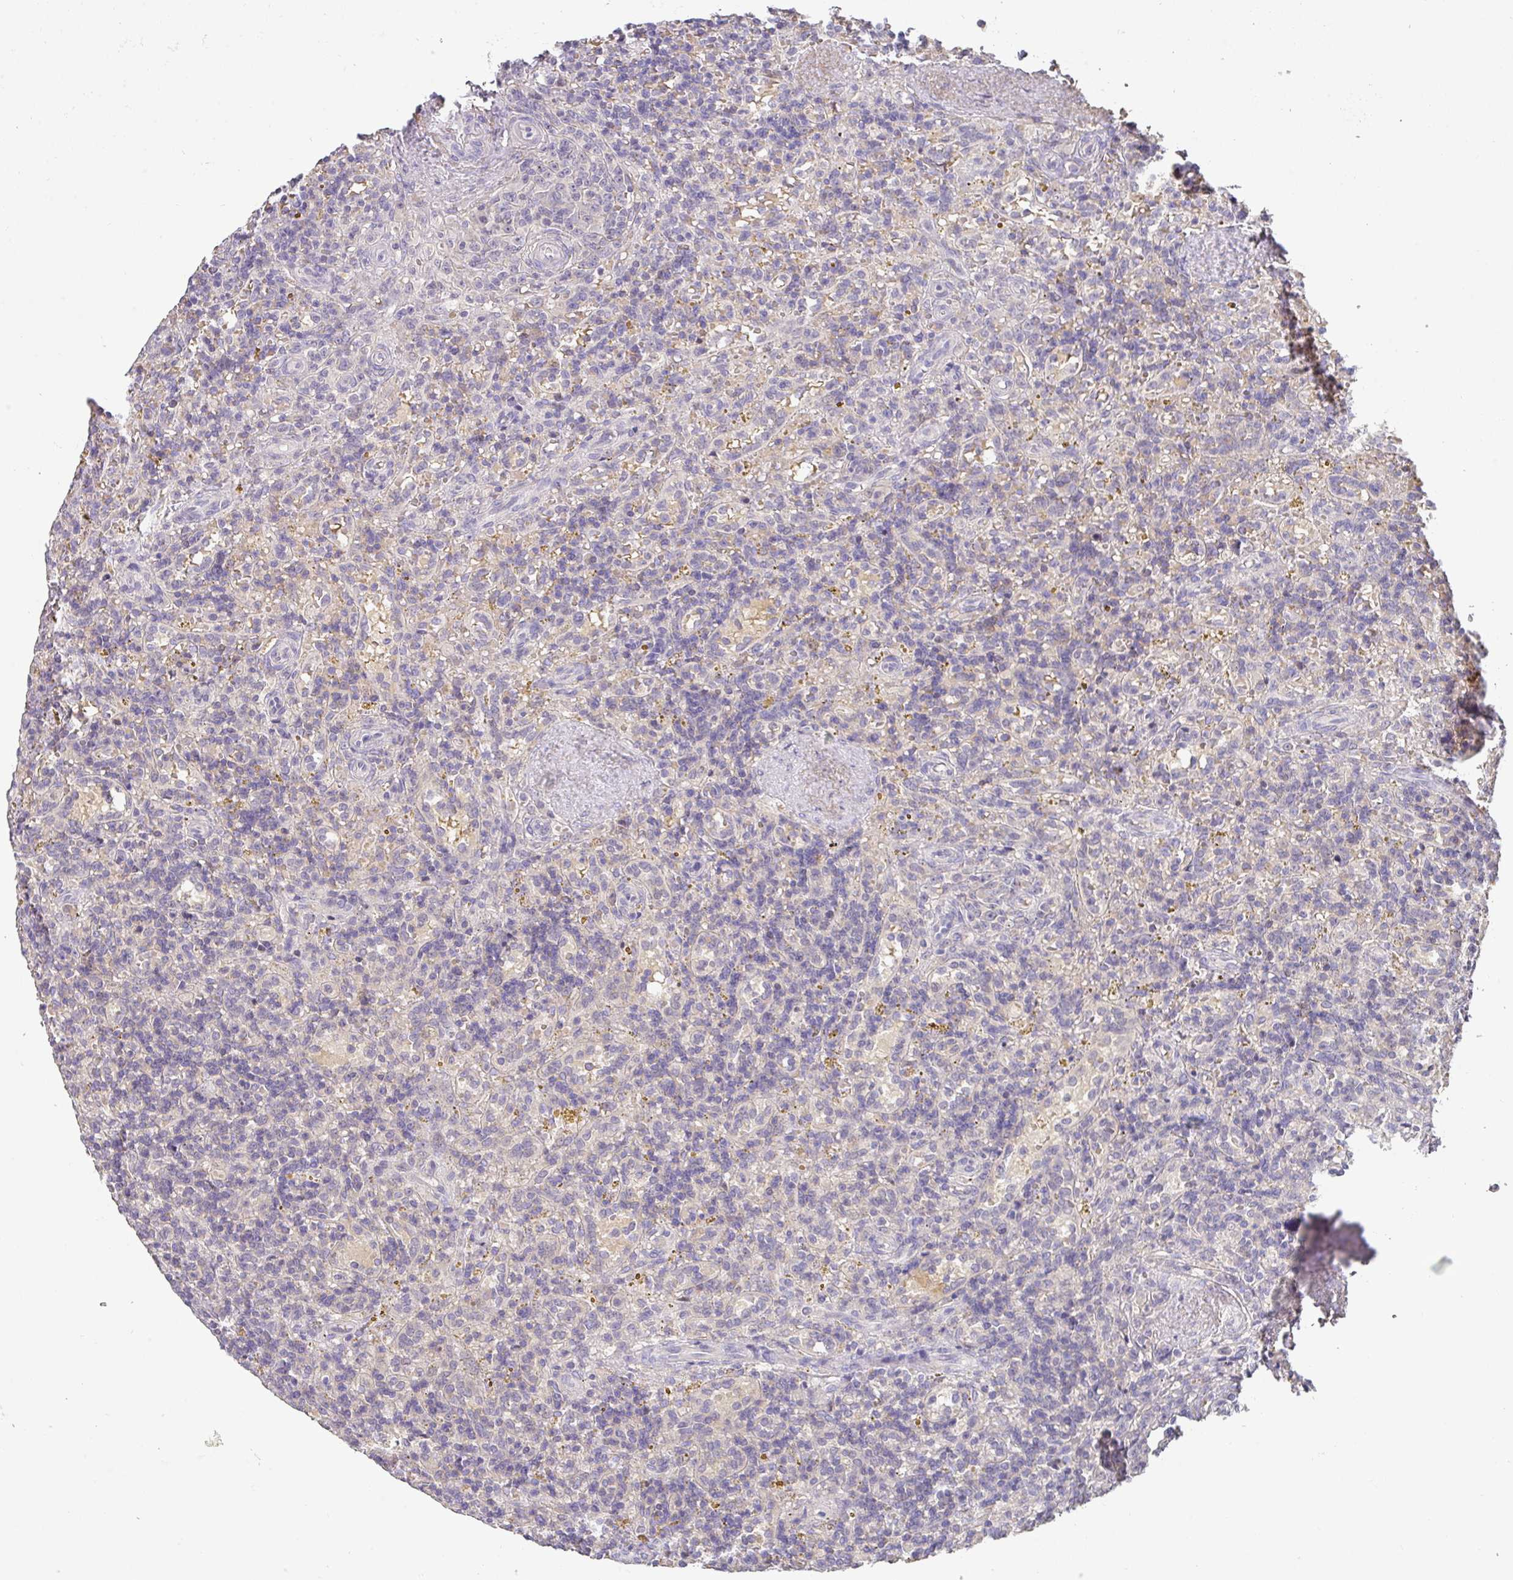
{"staining": {"intensity": "negative", "quantity": "none", "location": "none"}, "tissue": "lymphoma", "cell_type": "Tumor cells", "image_type": "cancer", "snomed": [{"axis": "morphology", "description": "Malignant lymphoma, non-Hodgkin's type, Low grade"}, {"axis": "topography", "description": "Spleen"}], "caption": "Micrograph shows no significant protein positivity in tumor cells of lymphoma.", "gene": "FOXN4", "patient": {"sex": "male", "age": 67}}